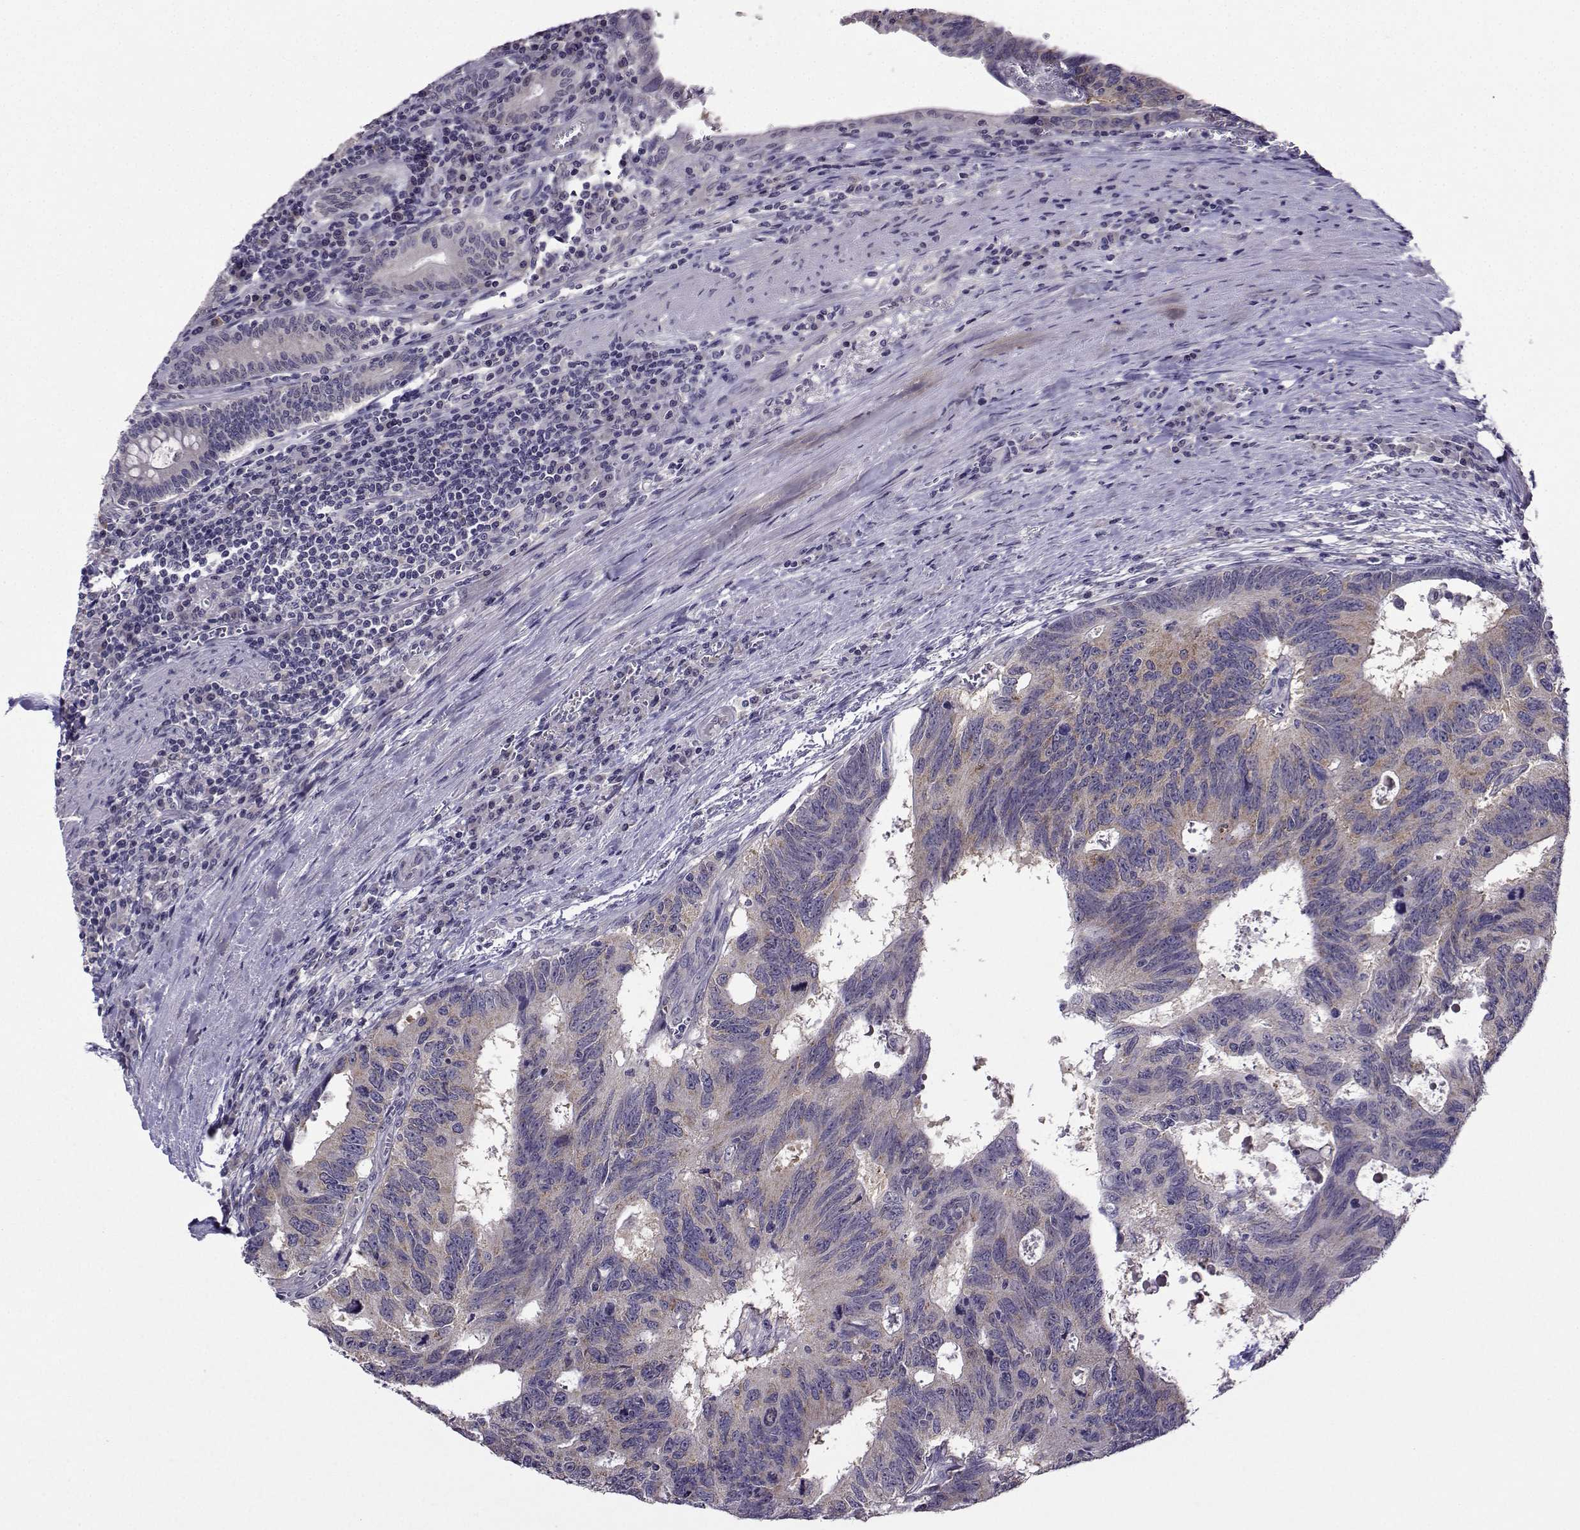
{"staining": {"intensity": "weak", "quantity": "25%-75%", "location": "cytoplasmic/membranous"}, "tissue": "colorectal cancer", "cell_type": "Tumor cells", "image_type": "cancer", "snomed": [{"axis": "morphology", "description": "Adenocarcinoma, NOS"}, {"axis": "topography", "description": "Colon"}], "caption": "Immunohistochemical staining of colorectal cancer (adenocarcinoma) reveals low levels of weak cytoplasmic/membranous protein positivity in about 25%-75% of tumor cells.", "gene": "DDX20", "patient": {"sex": "female", "age": 77}}